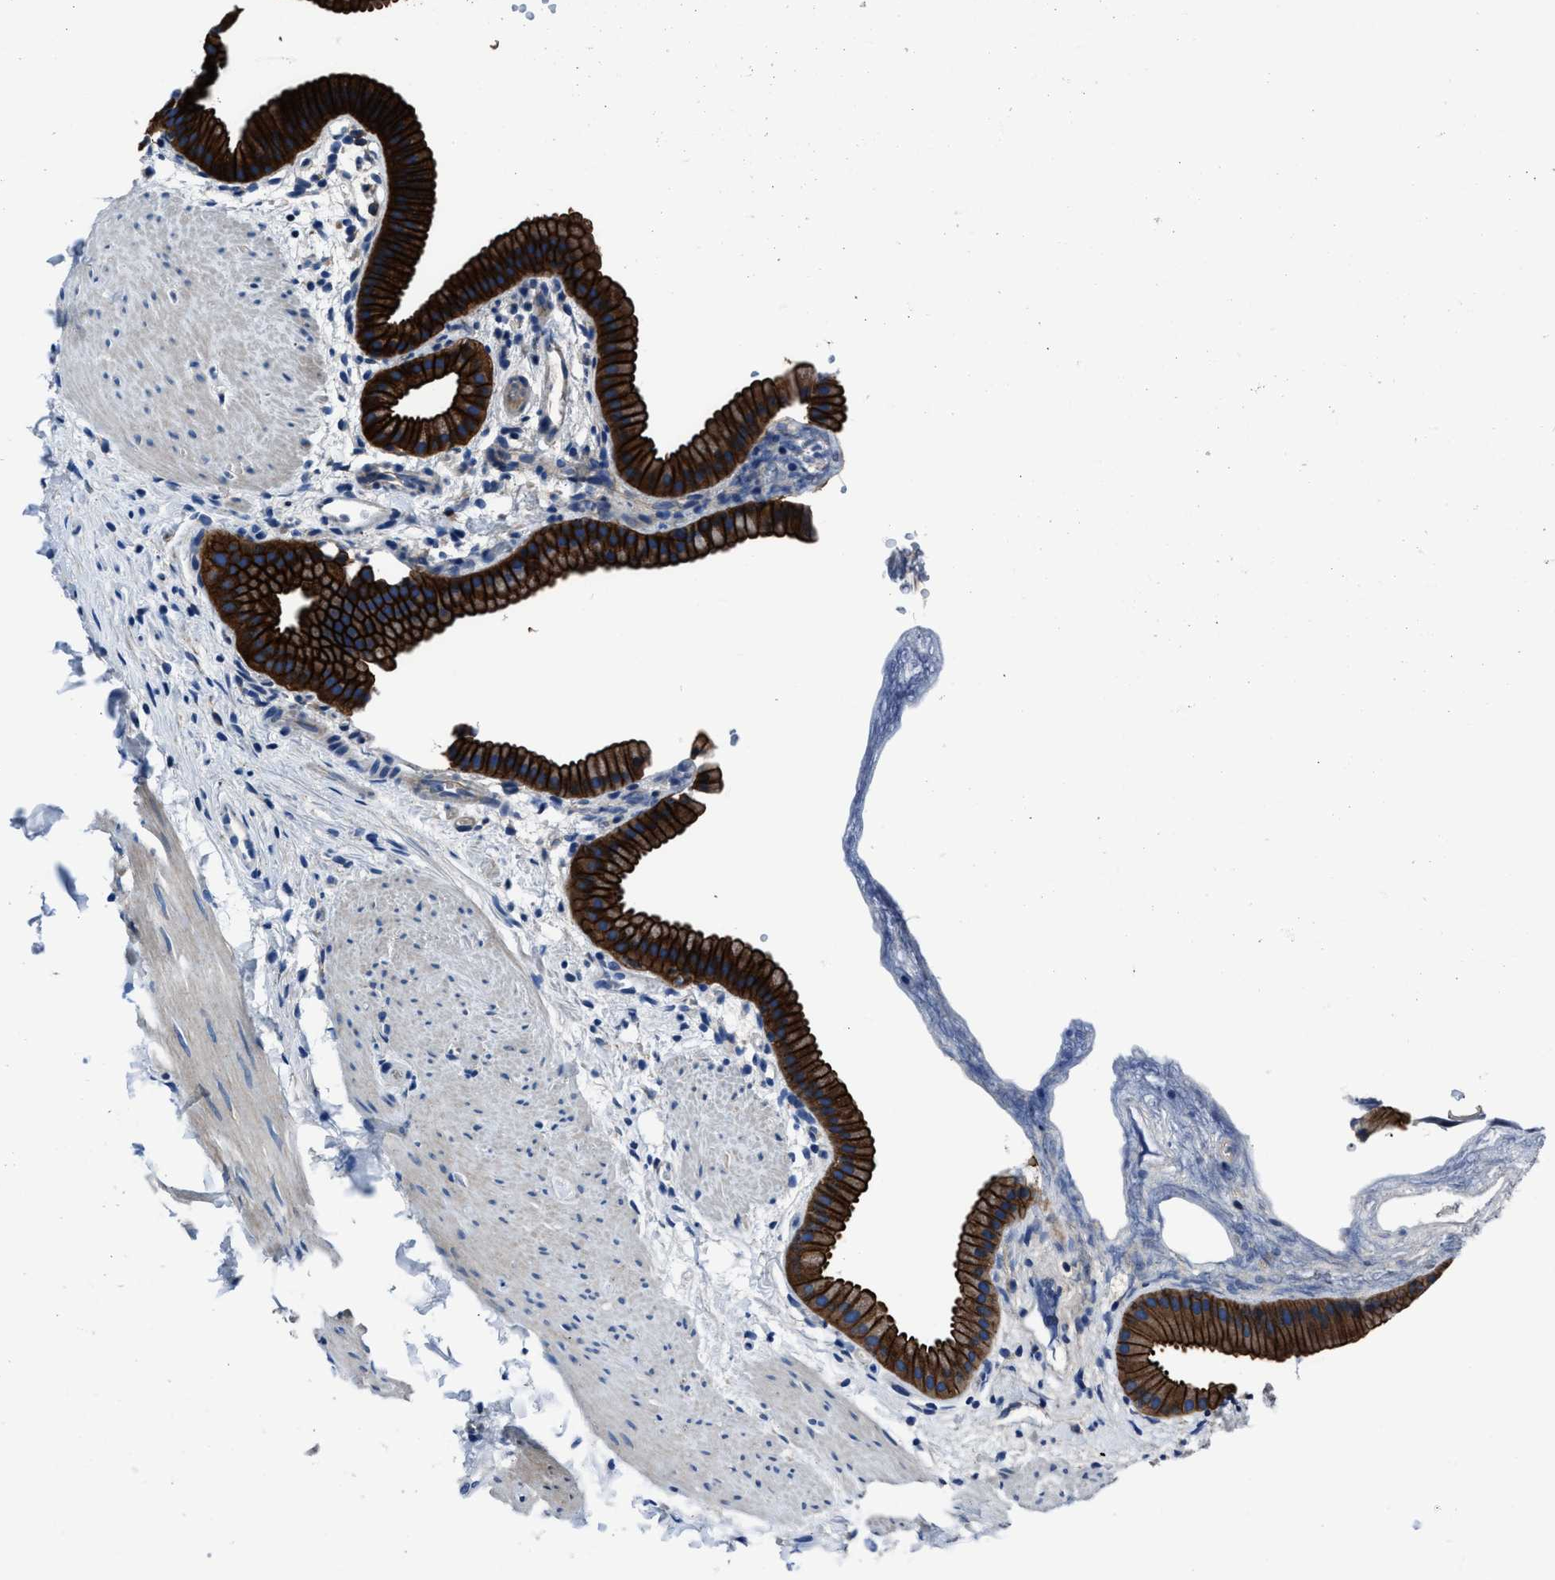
{"staining": {"intensity": "strong", "quantity": ">75%", "location": "cytoplasmic/membranous"}, "tissue": "gallbladder", "cell_type": "Glandular cells", "image_type": "normal", "snomed": [{"axis": "morphology", "description": "Normal tissue, NOS"}, {"axis": "topography", "description": "Gallbladder"}], "caption": "Immunohistochemistry of benign gallbladder exhibits high levels of strong cytoplasmic/membranous expression in about >75% of glandular cells.", "gene": "LMO7", "patient": {"sex": "female", "age": 64}}